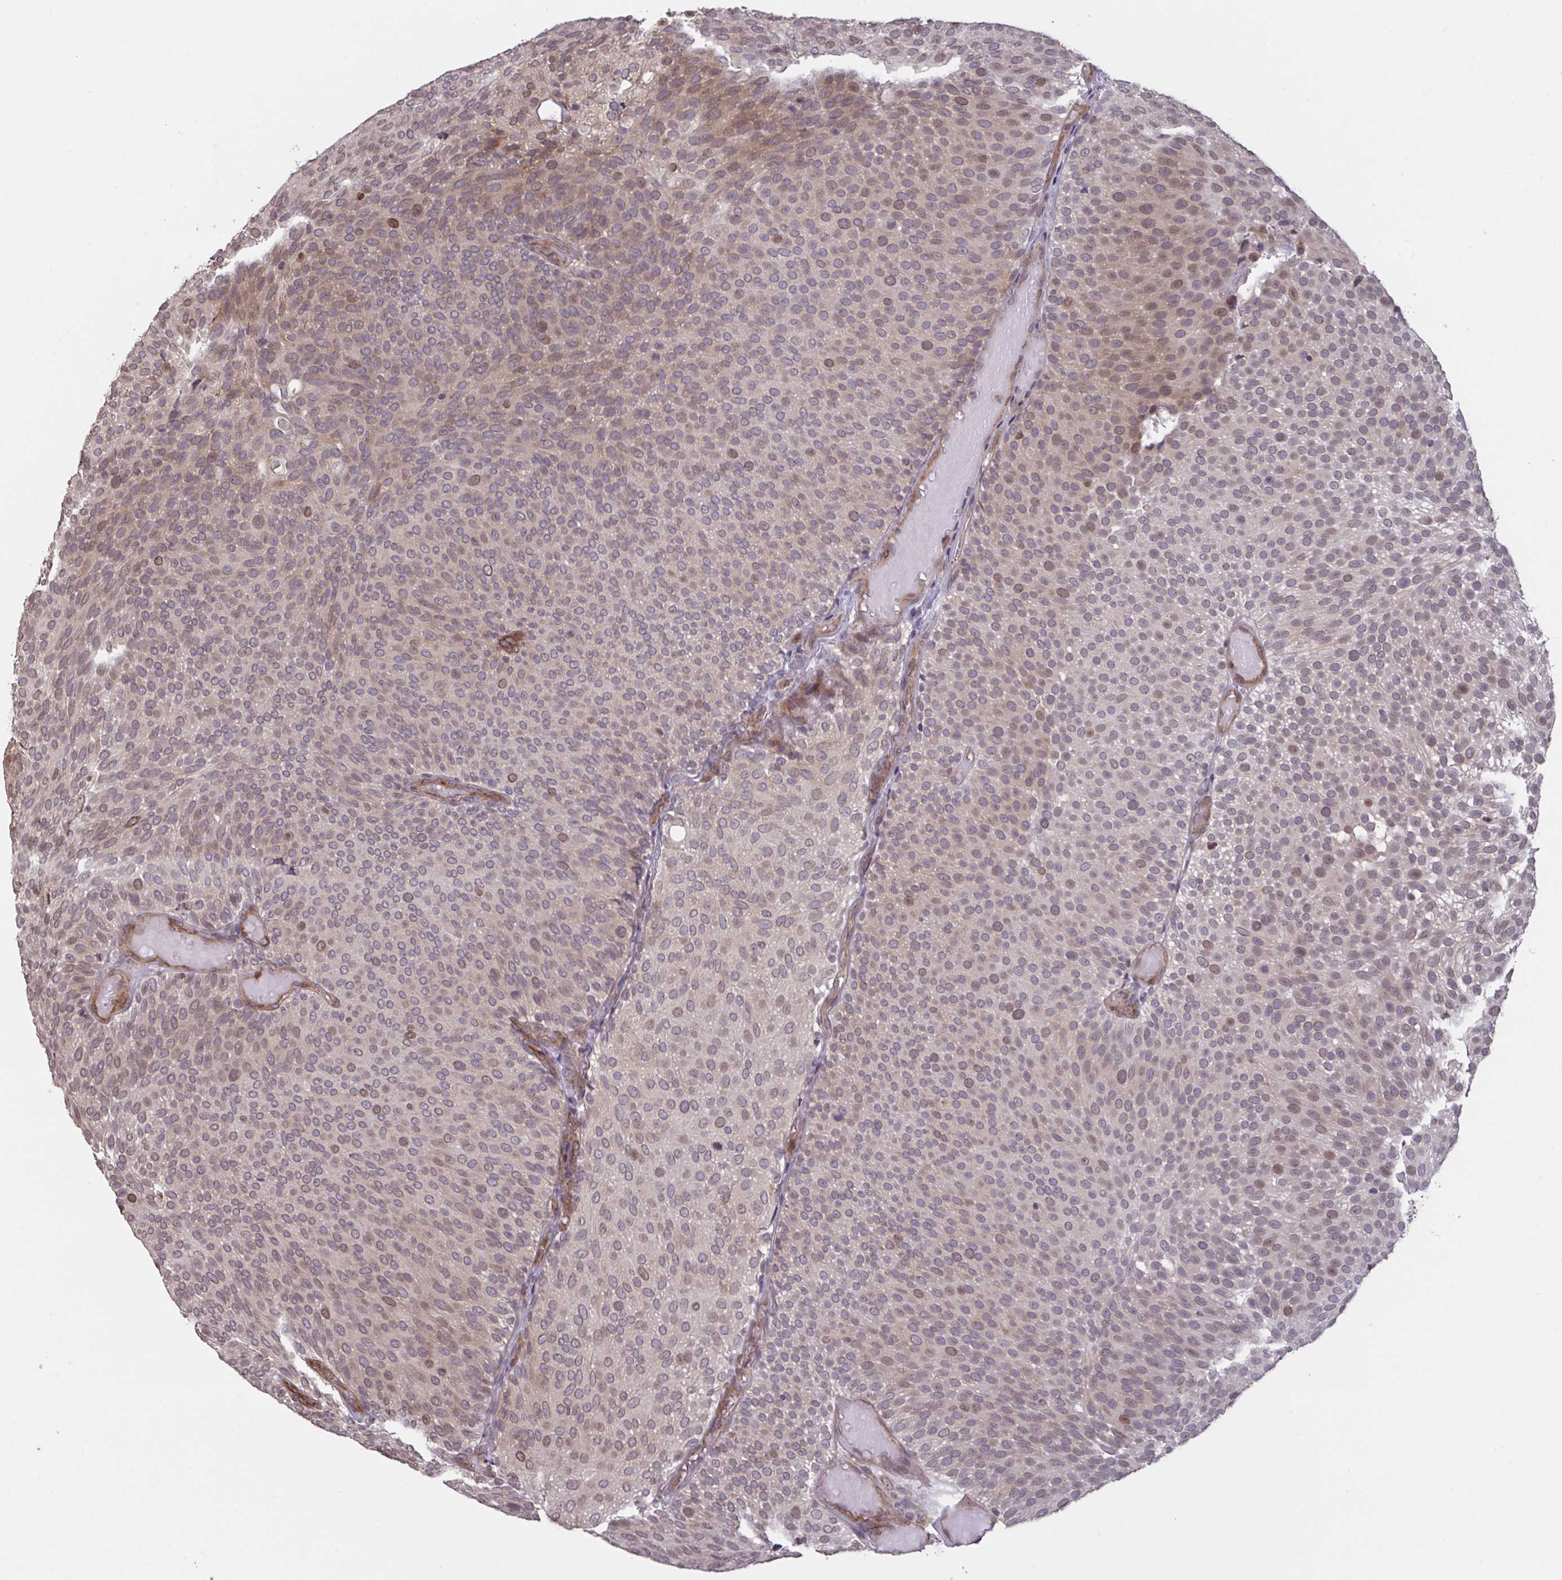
{"staining": {"intensity": "moderate", "quantity": "25%-75%", "location": "nuclear"}, "tissue": "urothelial cancer", "cell_type": "Tumor cells", "image_type": "cancer", "snomed": [{"axis": "morphology", "description": "Urothelial carcinoma, Low grade"}, {"axis": "topography", "description": "Urinary bladder"}], "caption": "Human urothelial cancer stained for a protein (brown) shows moderate nuclear positive expression in approximately 25%-75% of tumor cells.", "gene": "IPO5", "patient": {"sex": "male", "age": 78}}